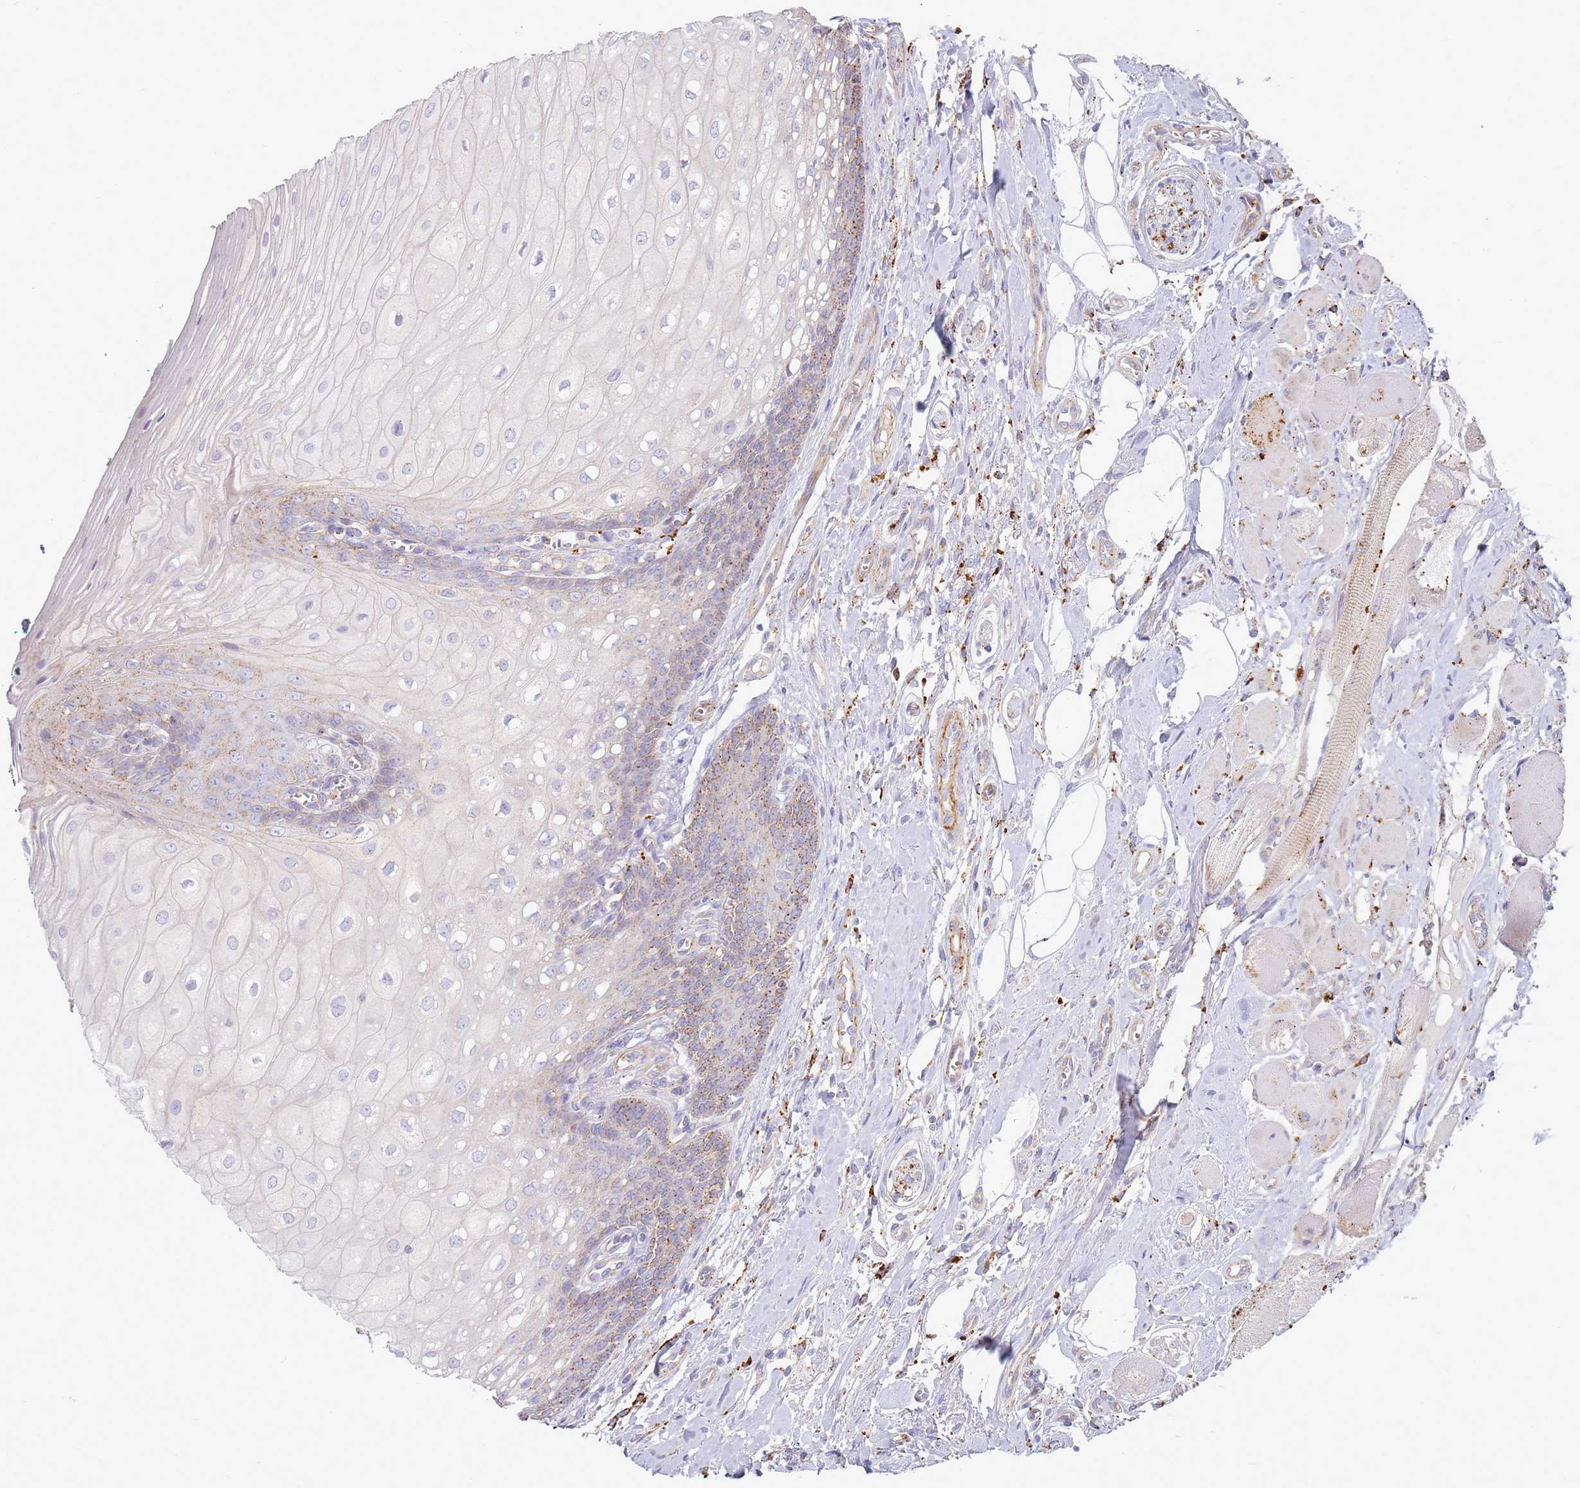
{"staining": {"intensity": "weak", "quantity": "<25%", "location": "cytoplasmic/membranous"}, "tissue": "oral mucosa", "cell_type": "Squamous epithelial cells", "image_type": "normal", "snomed": [{"axis": "morphology", "description": "Normal tissue, NOS"}, {"axis": "morphology", "description": "Squamous cell carcinoma, NOS"}, {"axis": "topography", "description": "Oral tissue"}, {"axis": "topography", "description": "Tounge, NOS"}, {"axis": "topography", "description": "Head-Neck"}], "caption": "This image is of unremarkable oral mucosa stained with IHC to label a protein in brown with the nuclei are counter-stained blue. There is no staining in squamous epithelial cells.", "gene": "TMEM229B", "patient": {"sex": "male", "age": 79}}